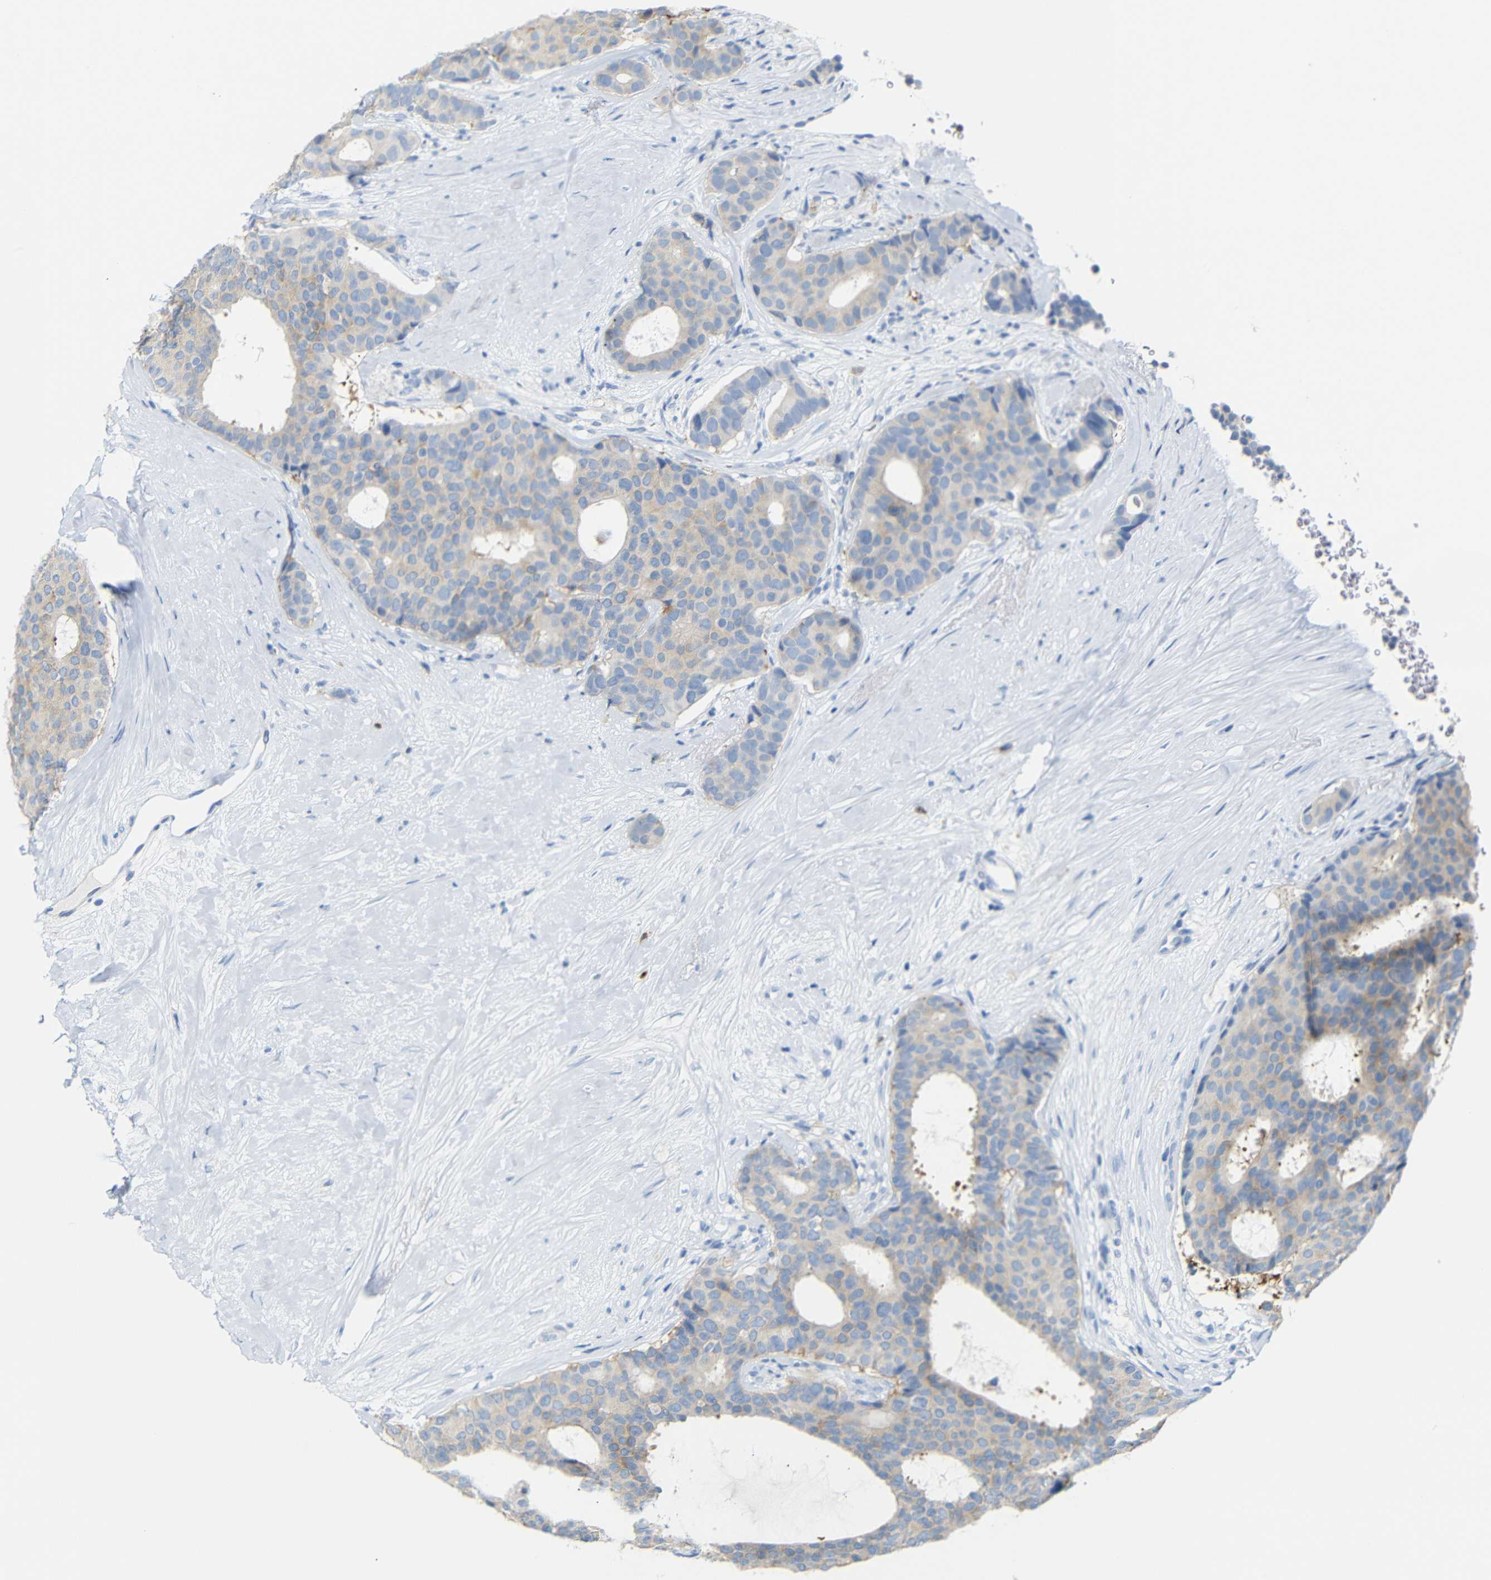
{"staining": {"intensity": "weak", "quantity": "25%-75%", "location": "cytoplasmic/membranous"}, "tissue": "breast cancer", "cell_type": "Tumor cells", "image_type": "cancer", "snomed": [{"axis": "morphology", "description": "Duct carcinoma"}, {"axis": "topography", "description": "Breast"}], "caption": "Breast invasive ductal carcinoma was stained to show a protein in brown. There is low levels of weak cytoplasmic/membranous staining in about 25%-75% of tumor cells.", "gene": "FCRL1", "patient": {"sex": "female", "age": 75}}